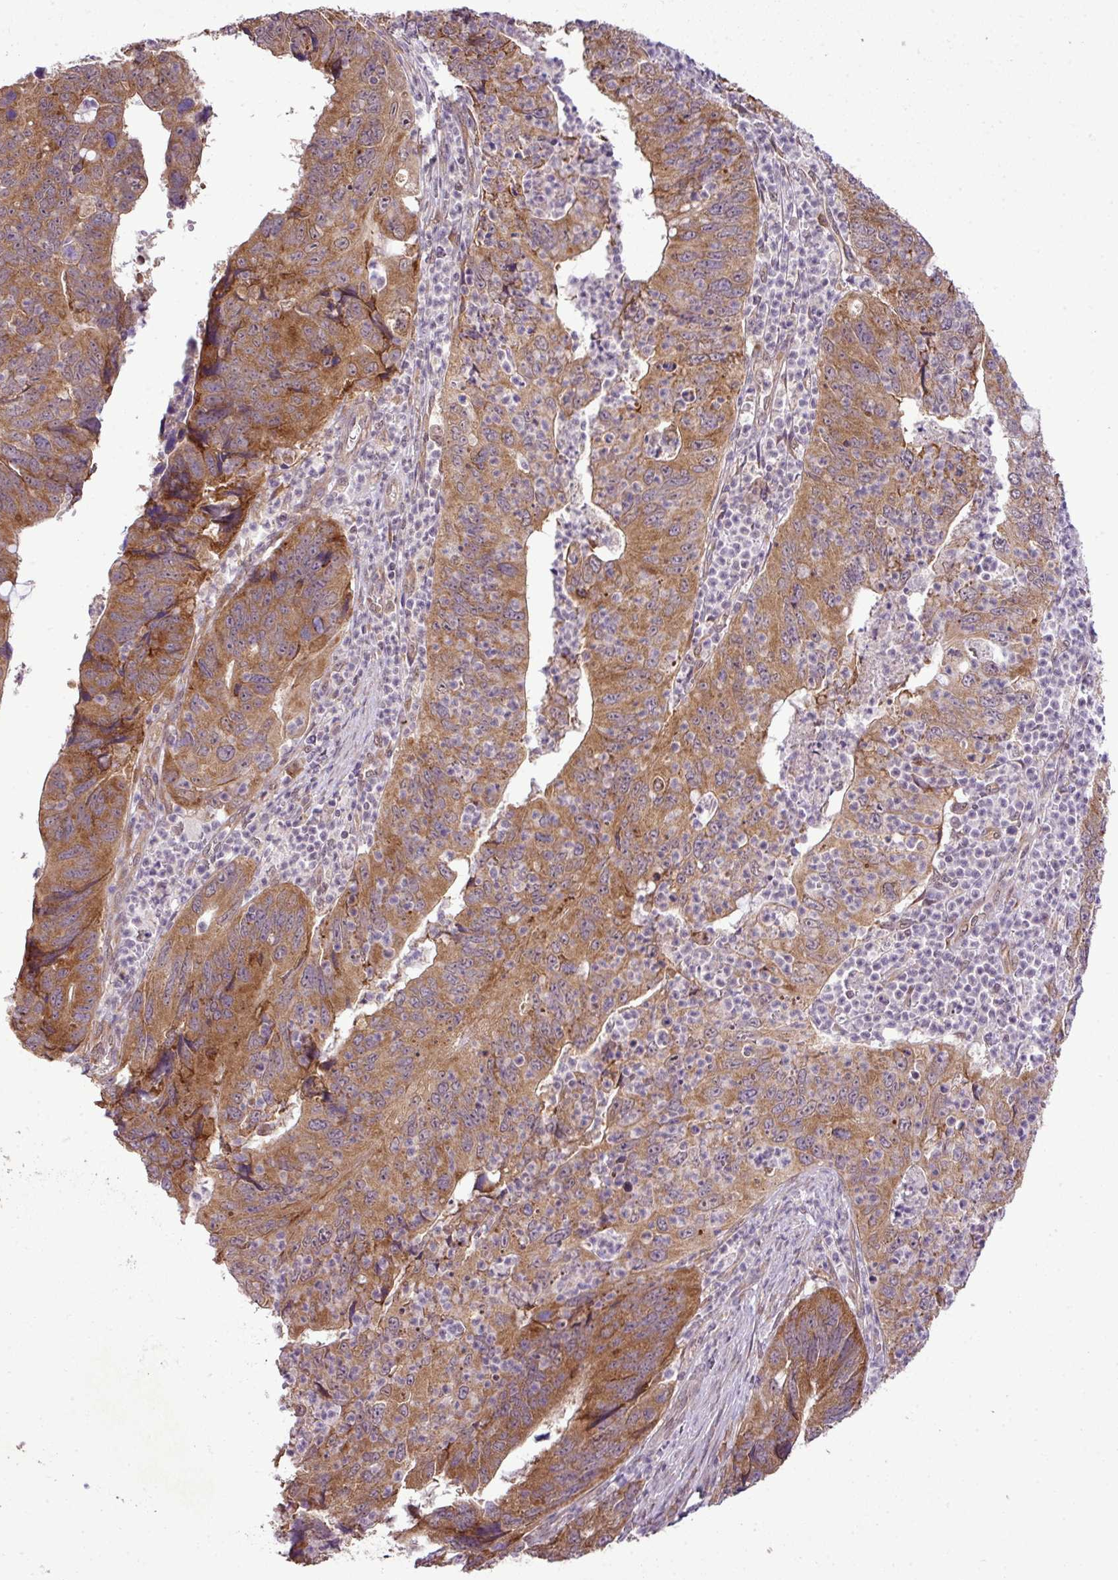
{"staining": {"intensity": "moderate", "quantity": ">75%", "location": "cytoplasmic/membranous"}, "tissue": "stomach cancer", "cell_type": "Tumor cells", "image_type": "cancer", "snomed": [{"axis": "morphology", "description": "Adenocarcinoma, NOS"}, {"axis": "topography", "description": "Stomach"}], "caption": "This is an image of IHC staining of stomach adenocarcinoma, which shows moderate staining in the cytoplasmic/membranous of tumor cells.", "gene": "DNAAF4", "patient": {"sex": "male", "age": 59}}